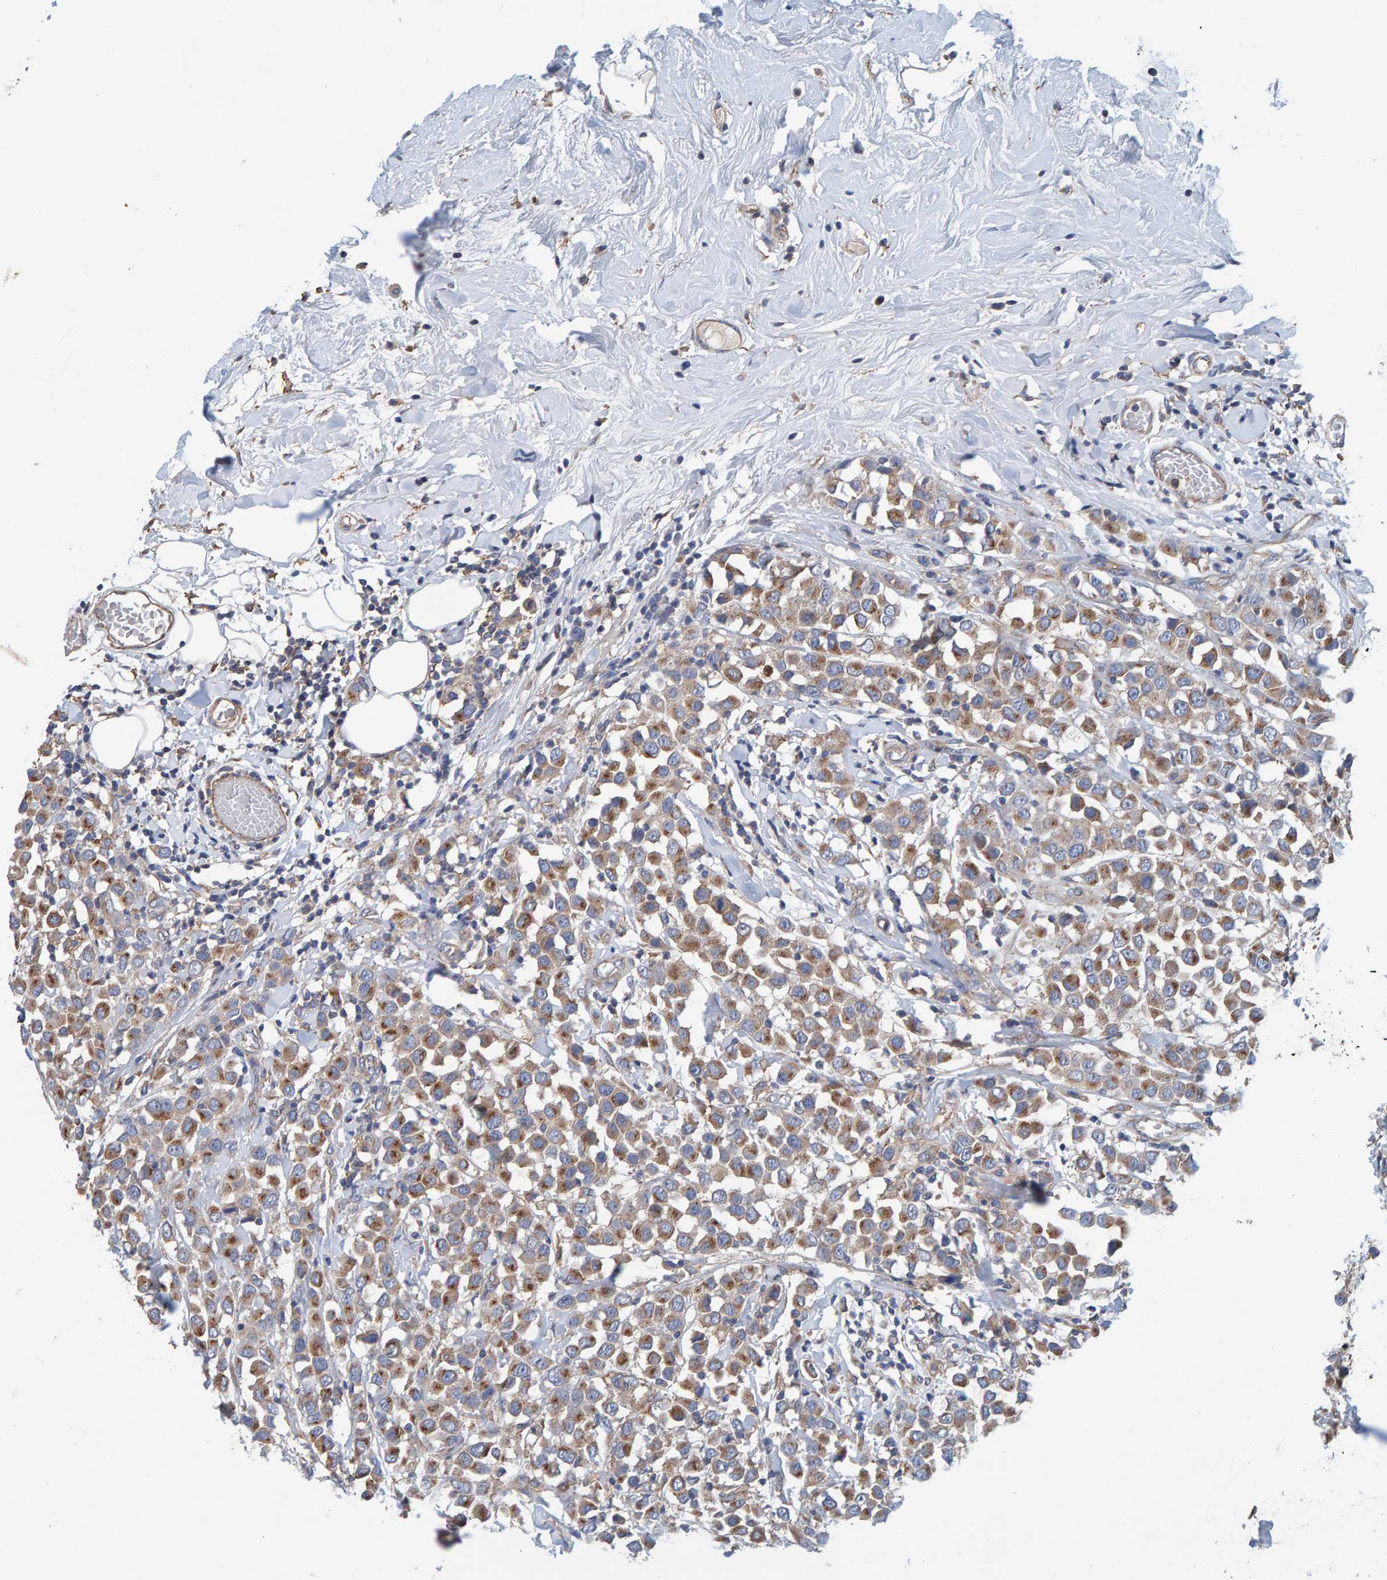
{"staining": {"intensity": "moderate", "quantity": ">75%", "location": "cytoplasmic/membranous"}, "tissue": "breast cancer", "cell_type": "Tumor cells", "image_type": "cancer", "snomed": [{"axis": "morphology", "description": "Duct carcinoma"}, {"axis": "topography", "description": "Breast"}], "caption": "Immunohistochemistry image of breast cancer (invasive ductal carcinoma) stained for a protein (brown), which exhibits medium levels of moderate cytoplasmic/membranous positivity in about >75% of tumor cells.", "gene": "MKLN1", "patient": {"sex": "female", "age": 61}}